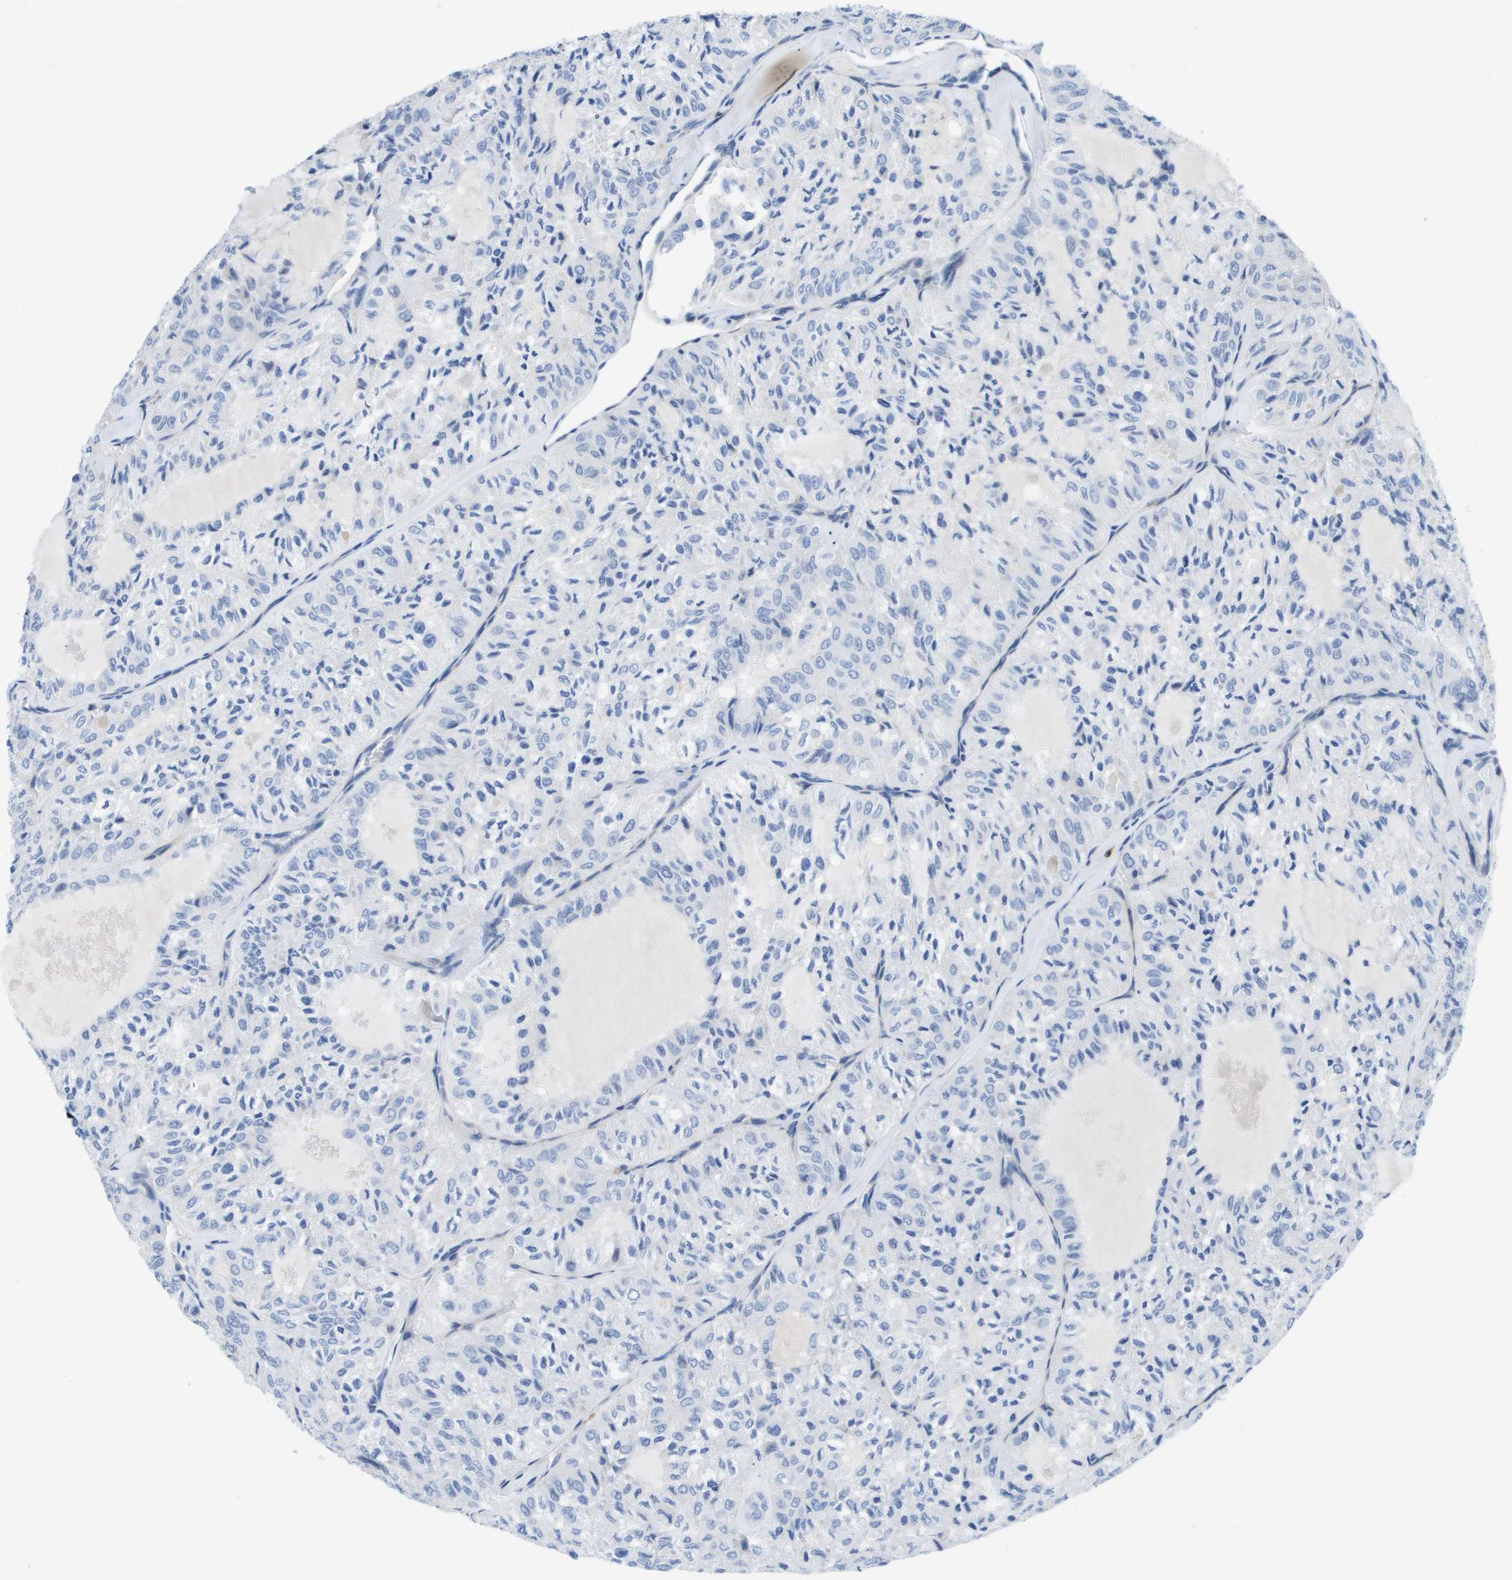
{"staining": {"intensity": "negative", "quantity": "none", "location": "none"}, "tissue": "thyroid cancer", "cell_type": "Tumor cells", "image_type": "cancer", "snomed": [{"axis": "morphology", "description": "Follicular adenoma carcinoma, NOS"}, {"axis": "topography", "description": "Thyroid gland"}], "caption": "This is an immunohistochemistry image of thyroid cancer. There is no positivity in tumor cells.", "gene": "MS4A1", "patient": {"sex": "male", "age": 75}}